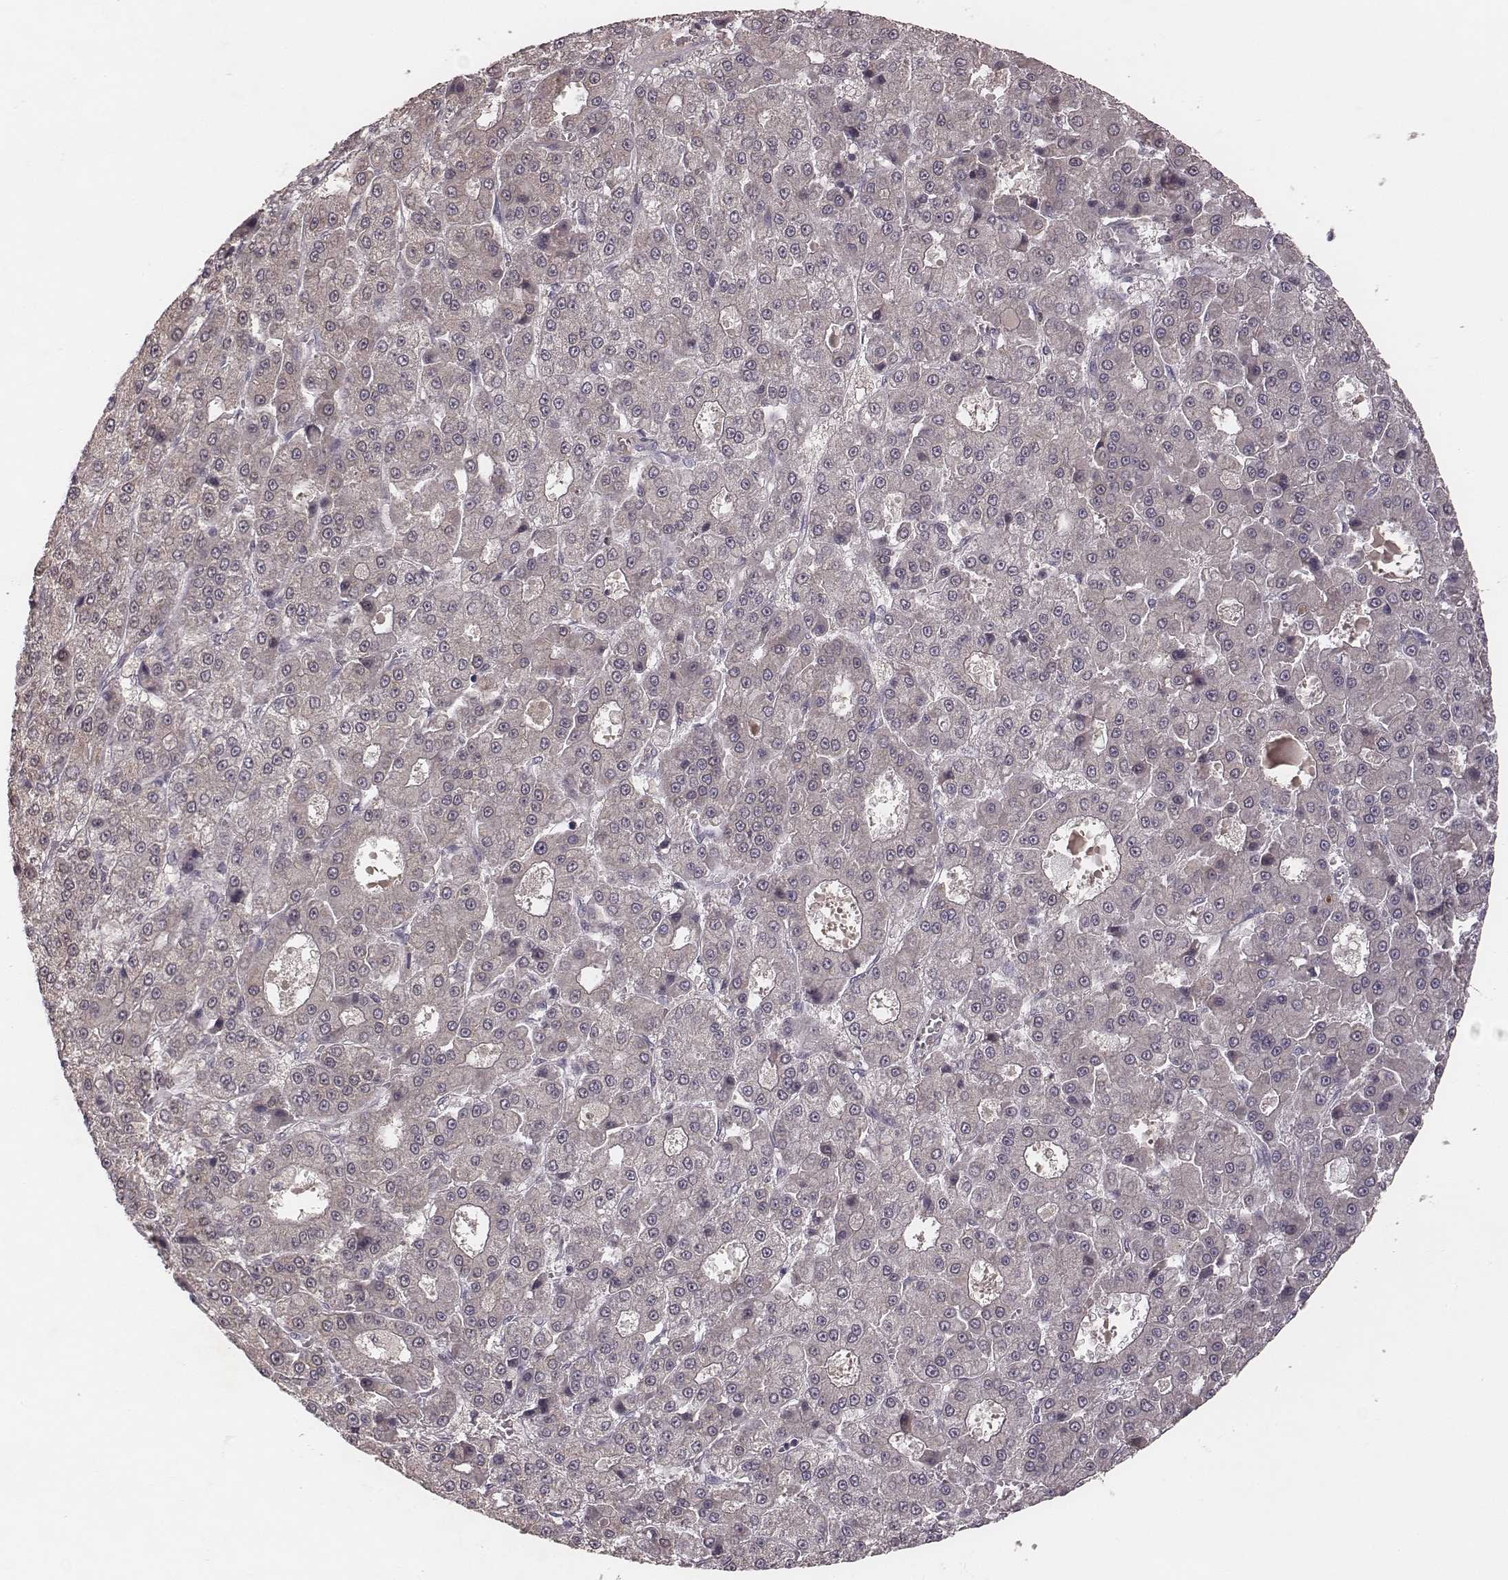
{"staining": {"intensity": "weak", "quantity": "25%-75%", "location": "cytoplasmic/membranous"}, "tissue": "liver cancer", "cell_type": "Tumor cells", "image_type": "cancer", "snomed": [{"axis": "morphology", "description": "Carcinoma, Hepatocellular, NOS"}, {"axis": "topography", "description": "Liver"}], "caption": "This is a photomicrograph of IHC staining of liver hepatocellular carcinoma, which shows weak expression in the cytoplasmic/membranous of tumor cells.", "gene": "P2RX5", "patient": {"sex": "male", "age": 70}}